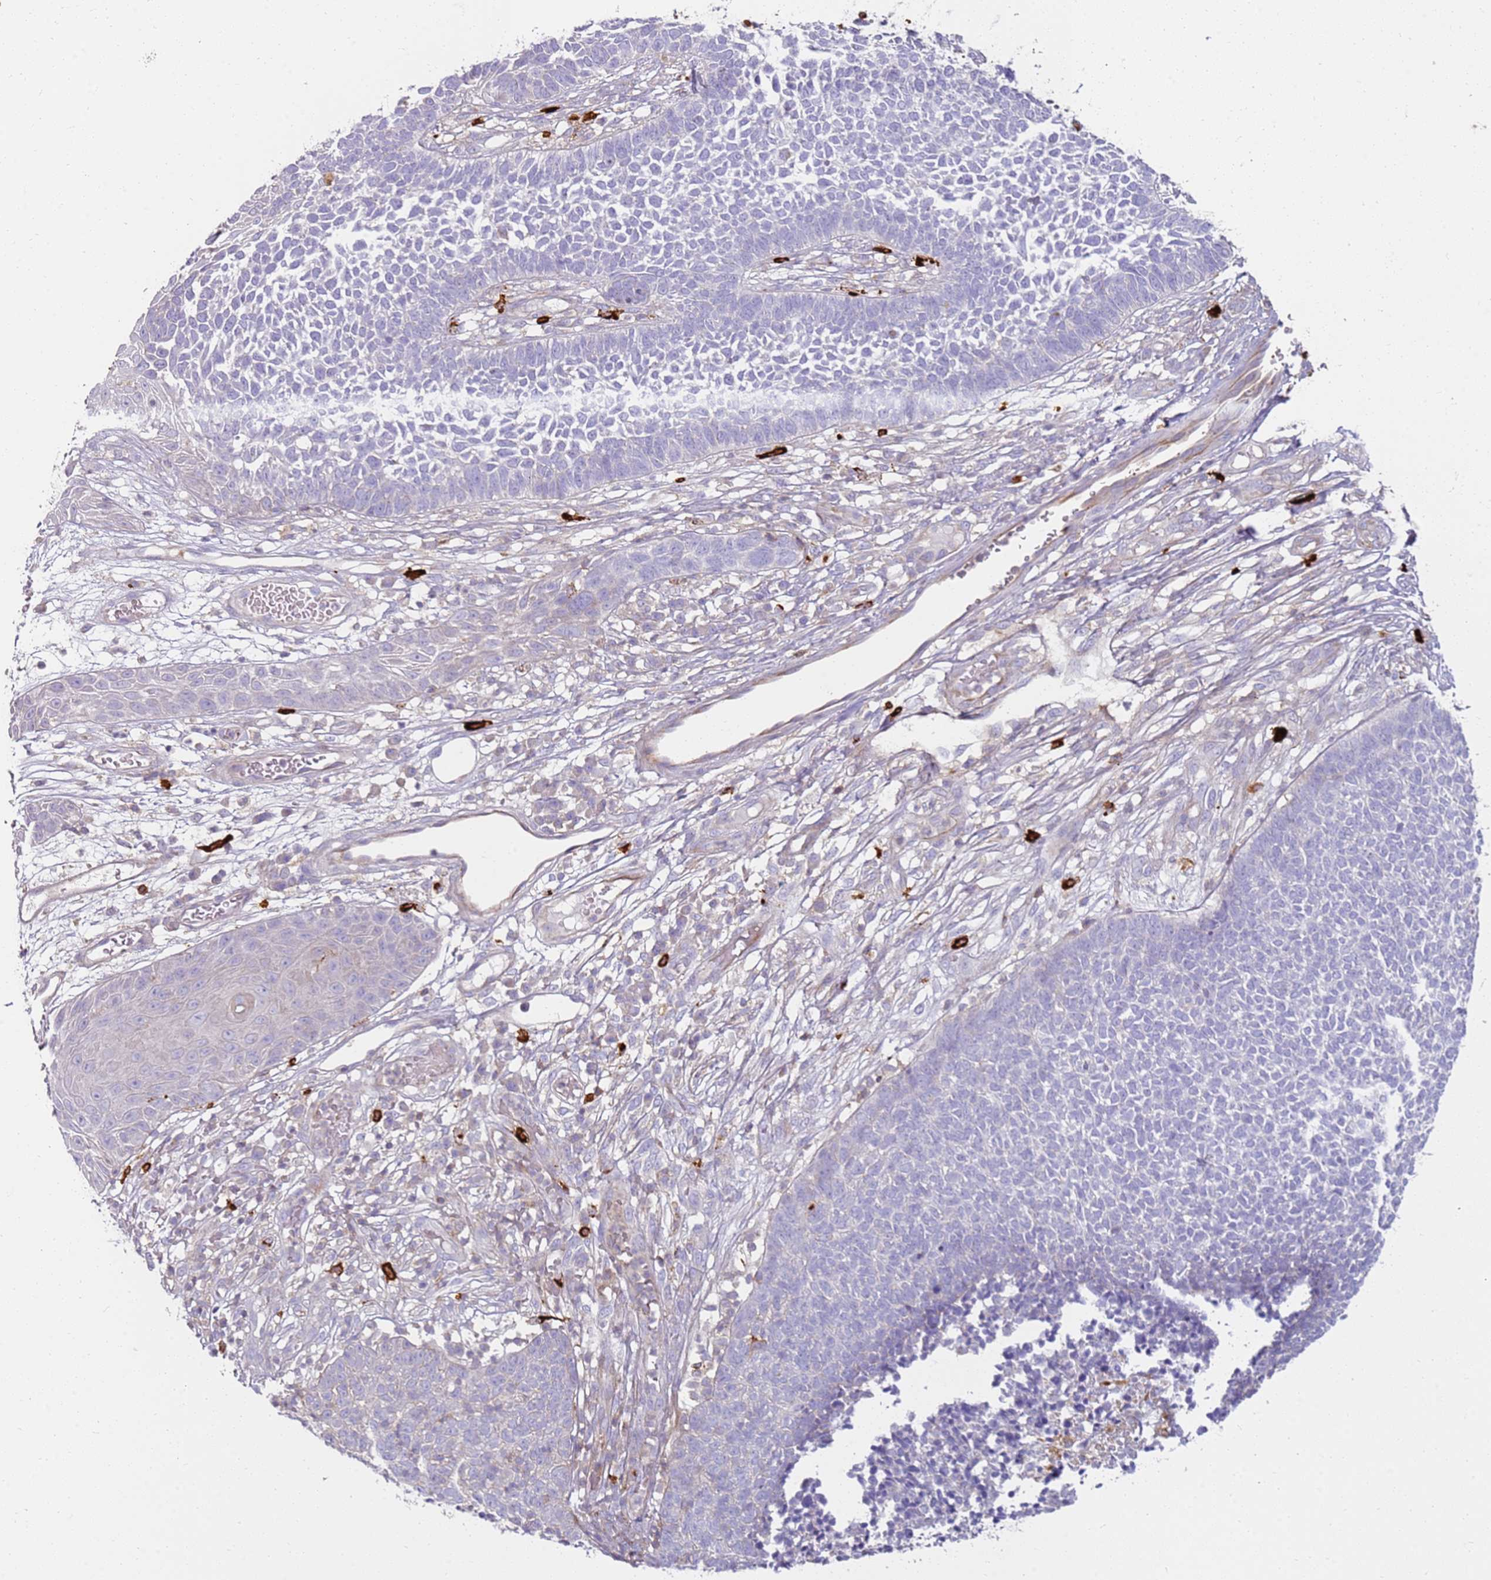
{"staining": {"intensity": "negative", "quantity": "none", "location": "none"}, "tissue": "skin cancer", "cell_type": "Tumor cells", "image_type": "cancer", "snomed": [{"axis": "morphology", "description": "Basal cell carcinoma"}, {"axis": "topography", "description": "Skin"}], "caption": "Immunohistochemical staining of skin basal cell carcinoma demonstrates no significant staining in tumor cells.", "gene": "FPR1", "patient": {"sex": "female", "age": 84}}